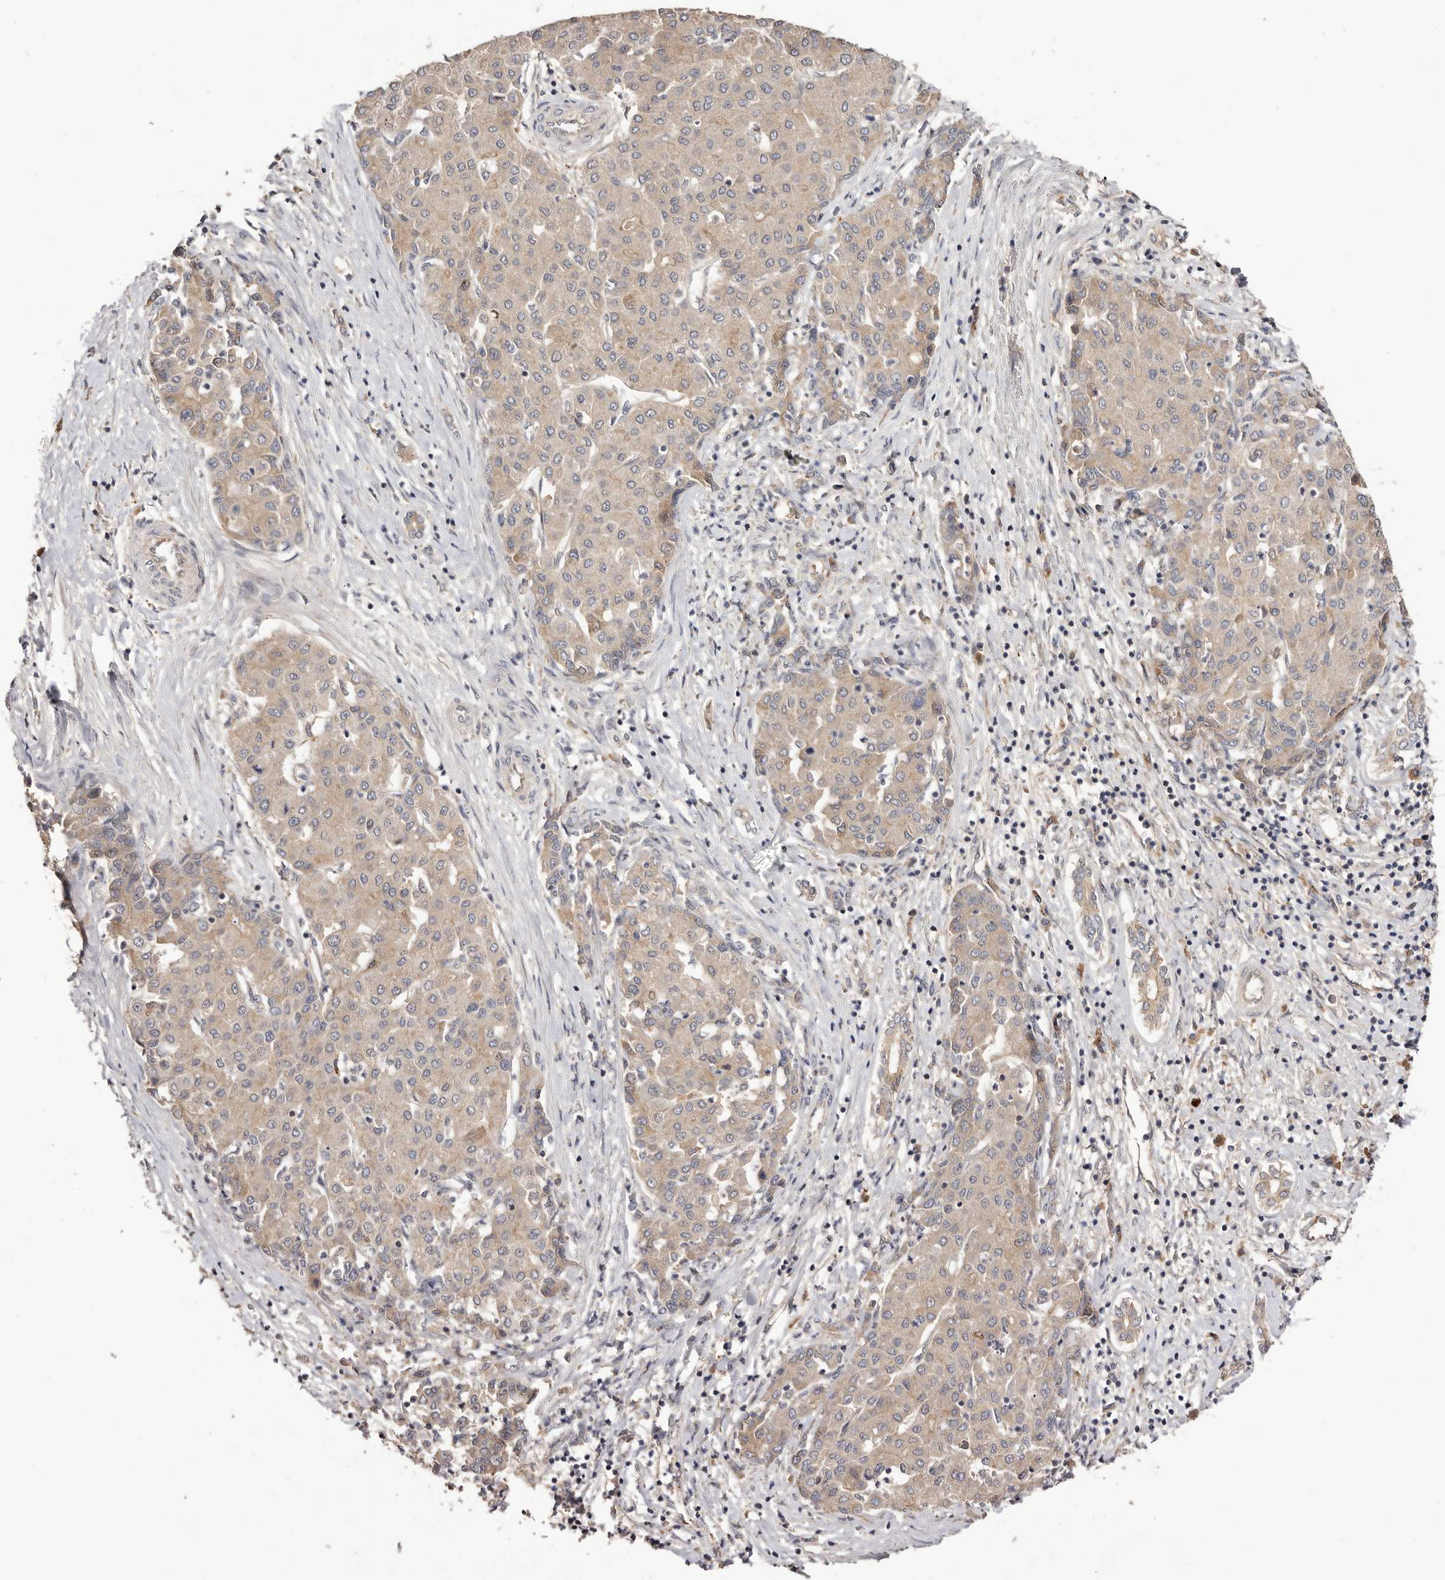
{"staining": {"intensity": "weak", "quantity": ">75%", "location": "cytoplasmic/membranous"}, "tissue": "liver cancer", "cell_type": "Tumor cells", "image_type": "cancer", "snomed": [{"axis": "morphology", "description": "Carcinoma, Hepatocellular, NOS"}, {"axis": "topography", "description": "Liver"}], "caption": "Protein expression analysis of human liver hepatocellular carcinoma reveals weak cytoplasmic/membranous expression in about >75% of tumor cells.", "gene": "DOP1A", "patient": {"sex": "male", "age": 65}}